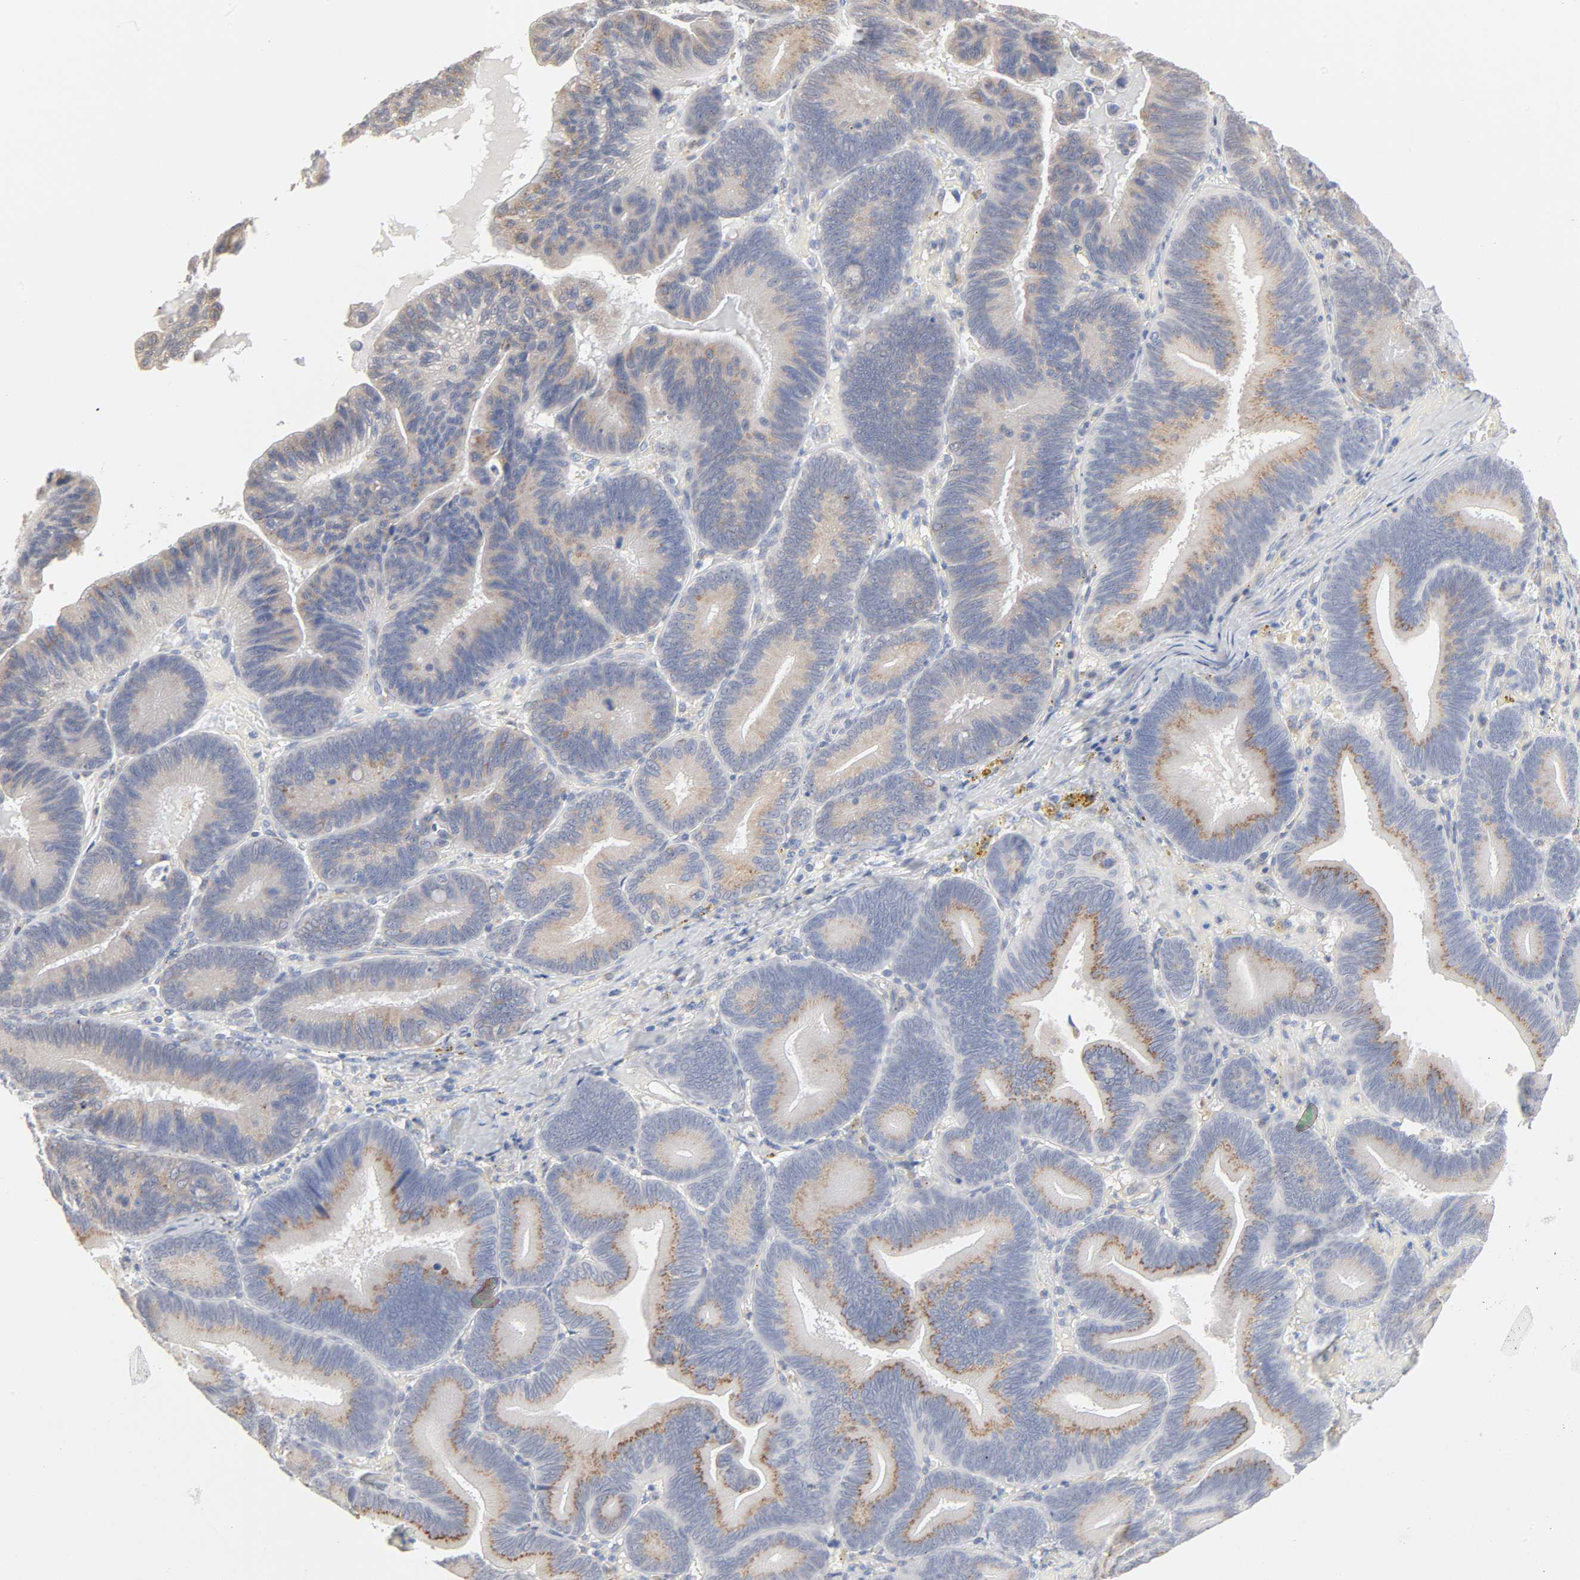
{"staining": {"intensity": "weak", "quantity": ">75%", "location": "cytoplasmic/membranous"}, "tissue": "pancreatic cancer", "cell_type": "Tumor cells", "image_type": "cancer", "snomed": [{"axis": "morphology", "description": "Adenocarcinoma, NOS"}, {"axis": "topography", "description": "Pancreas"}], "caption": "A brown stain highlights weak cytoplasmic/membranous positivity of a protein in human adenocarcinoma (pancreatic) tumor cells. (IHC, brightfield microscopy, high magnification).", "gene": "AK7", "patient": {"sex": "male", "age": 82}}